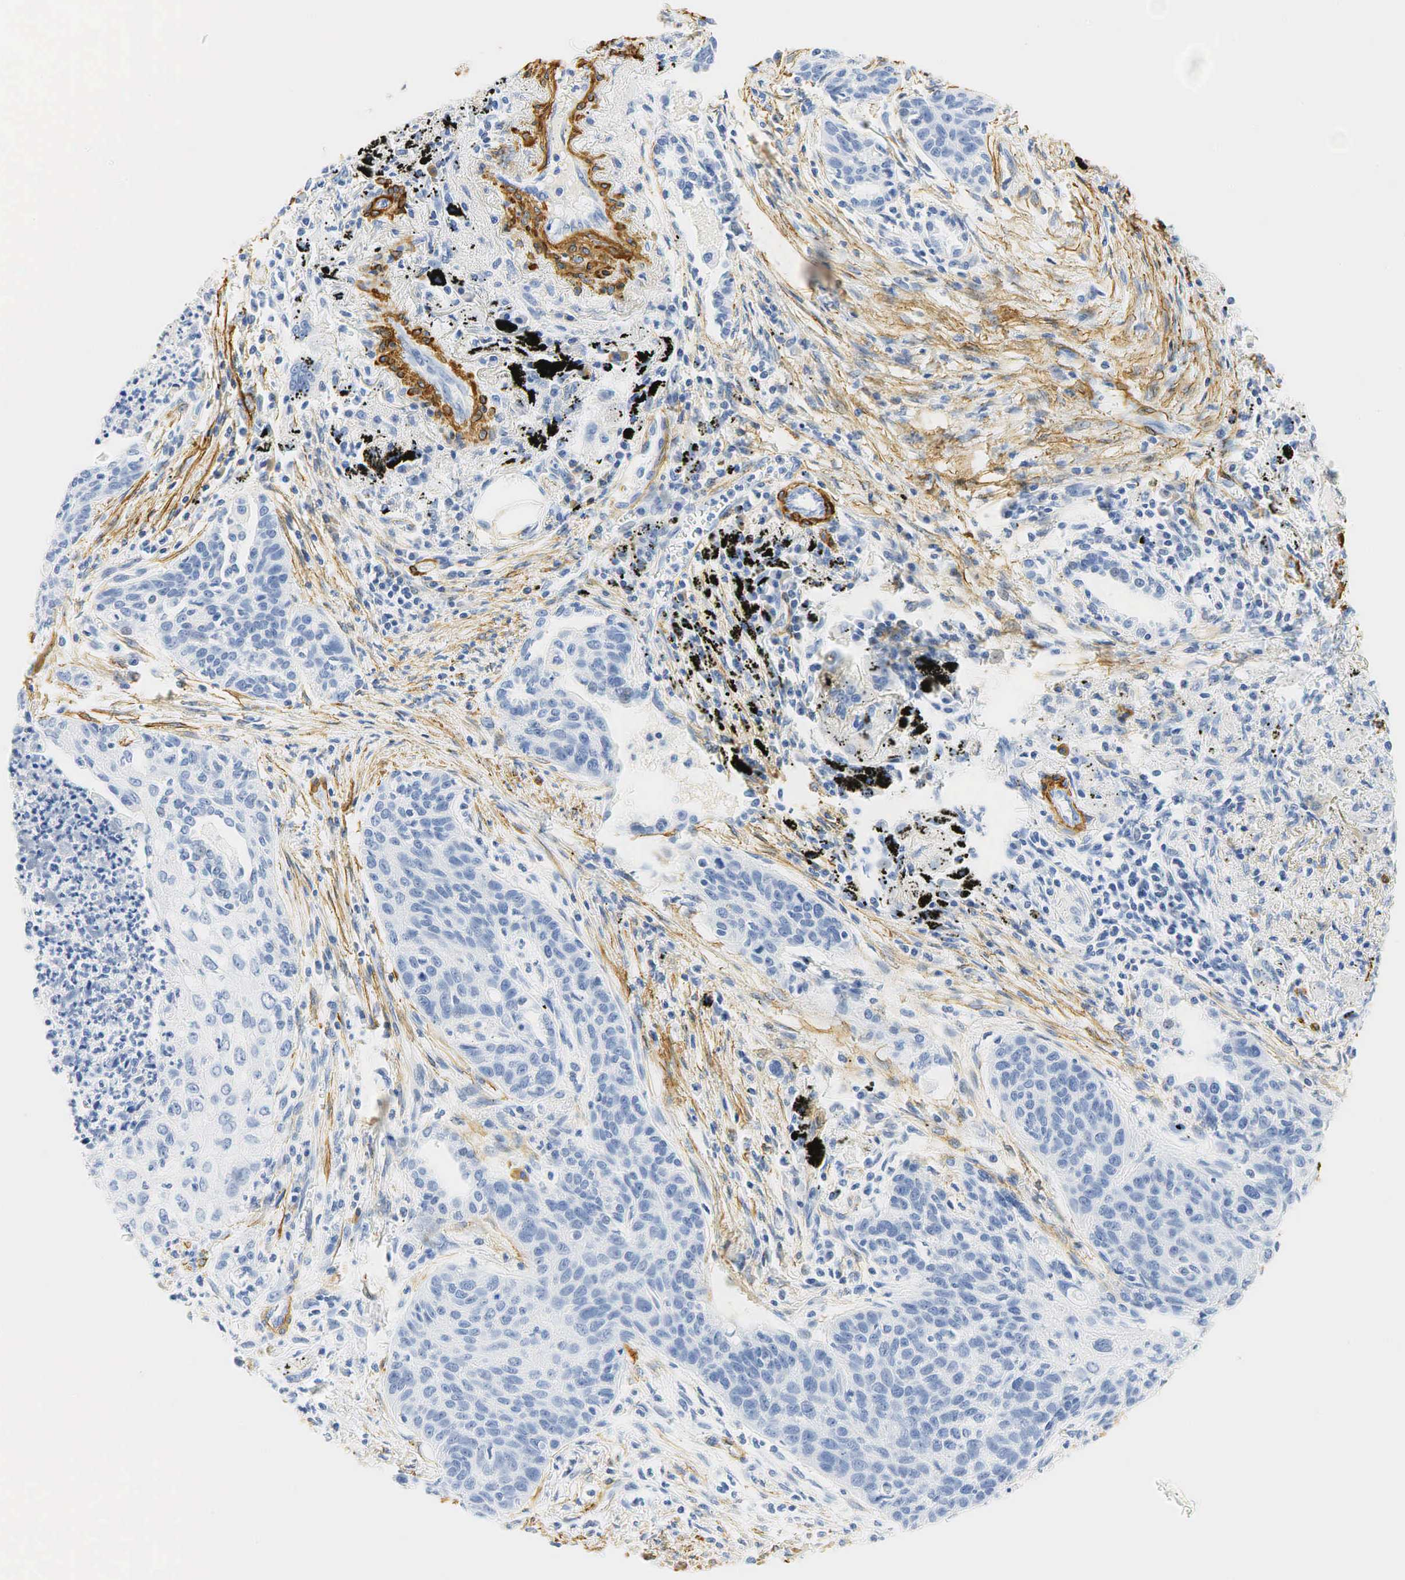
{"staining": {"intensity": "negative", "quantity": "none", "location": "none"}, "tissue": "lung cancer", "cell_type": "Tumor cells", "image_type": "cancer", "snomed": [{"axis": "morphology", "description": "Squamous cell carcinoma, NOS"}, {"axis": "topography", "description": "Lung"}], "caption": "This is a image of immunohistochemistry (IHC) staining of lung cancer (squamous cell carcinoma), which shows no expression in tumor cells. Nuclei are stained in blue.", "gene": "ACTA1", "patient": {"sex": "male", "age": 71}}